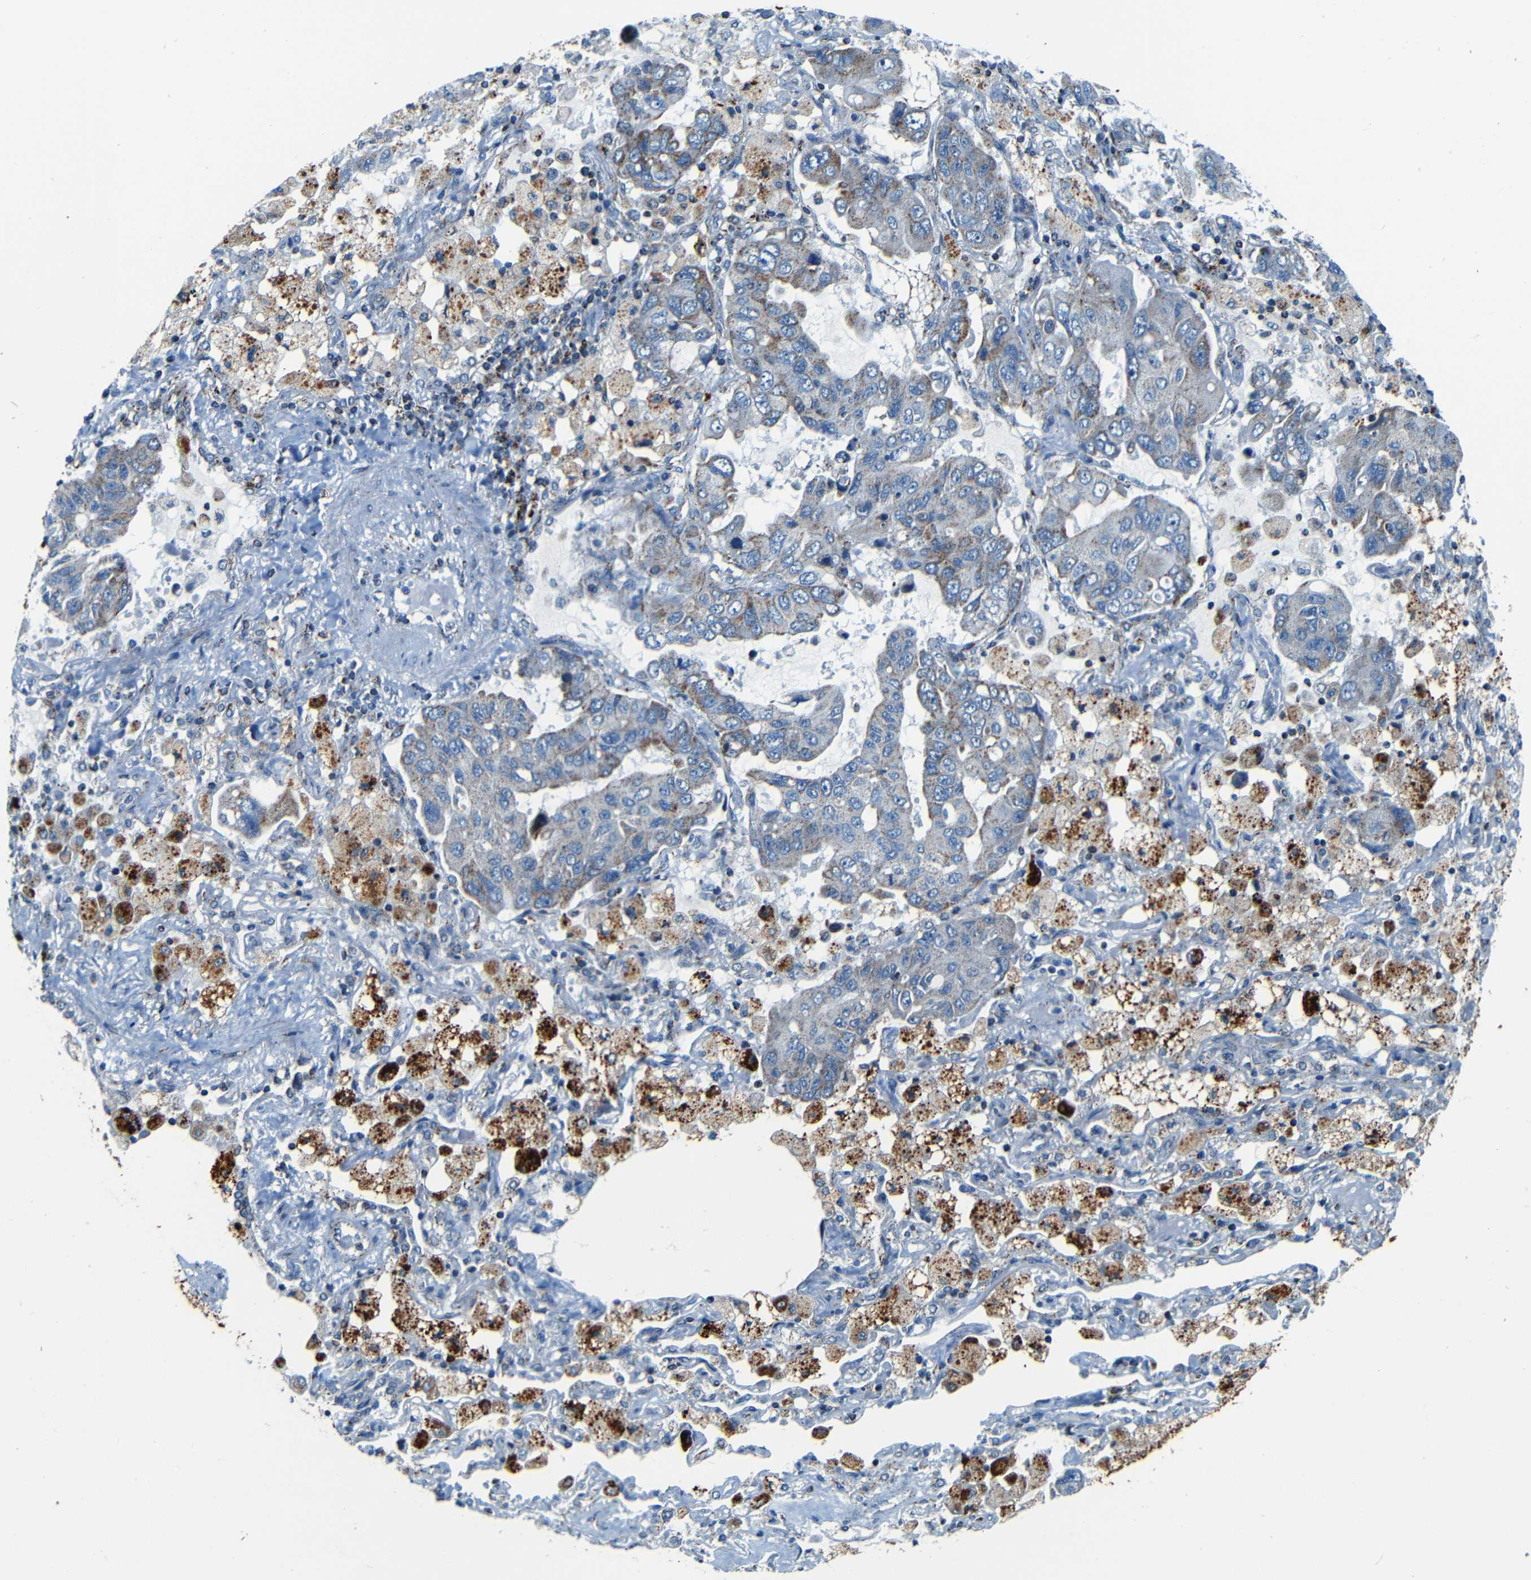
{"staining": {"intensity": "moderate", "quantity": "25%-75%", "location": "cytoplasmic/membranous"}, "tissue": "lung cancer", "cell_type": "Tumor cells", "image_type": "cancer", "snomed": [{"axis": "morphology", "description": "Adenocarcinoma, NOS"}, {"axis": "topography", "description": "Lung"}], "caption": "Immunohistochemistry image of human adenocarcinoma (lung) stained for a protein (brown), which demonstrates medium levels of moderate cytoplasmic/membranous expression in about 25%-75% of tumor cells.", "gene": "WSCD2", "patient": {"sex": "male", "age": 64}}